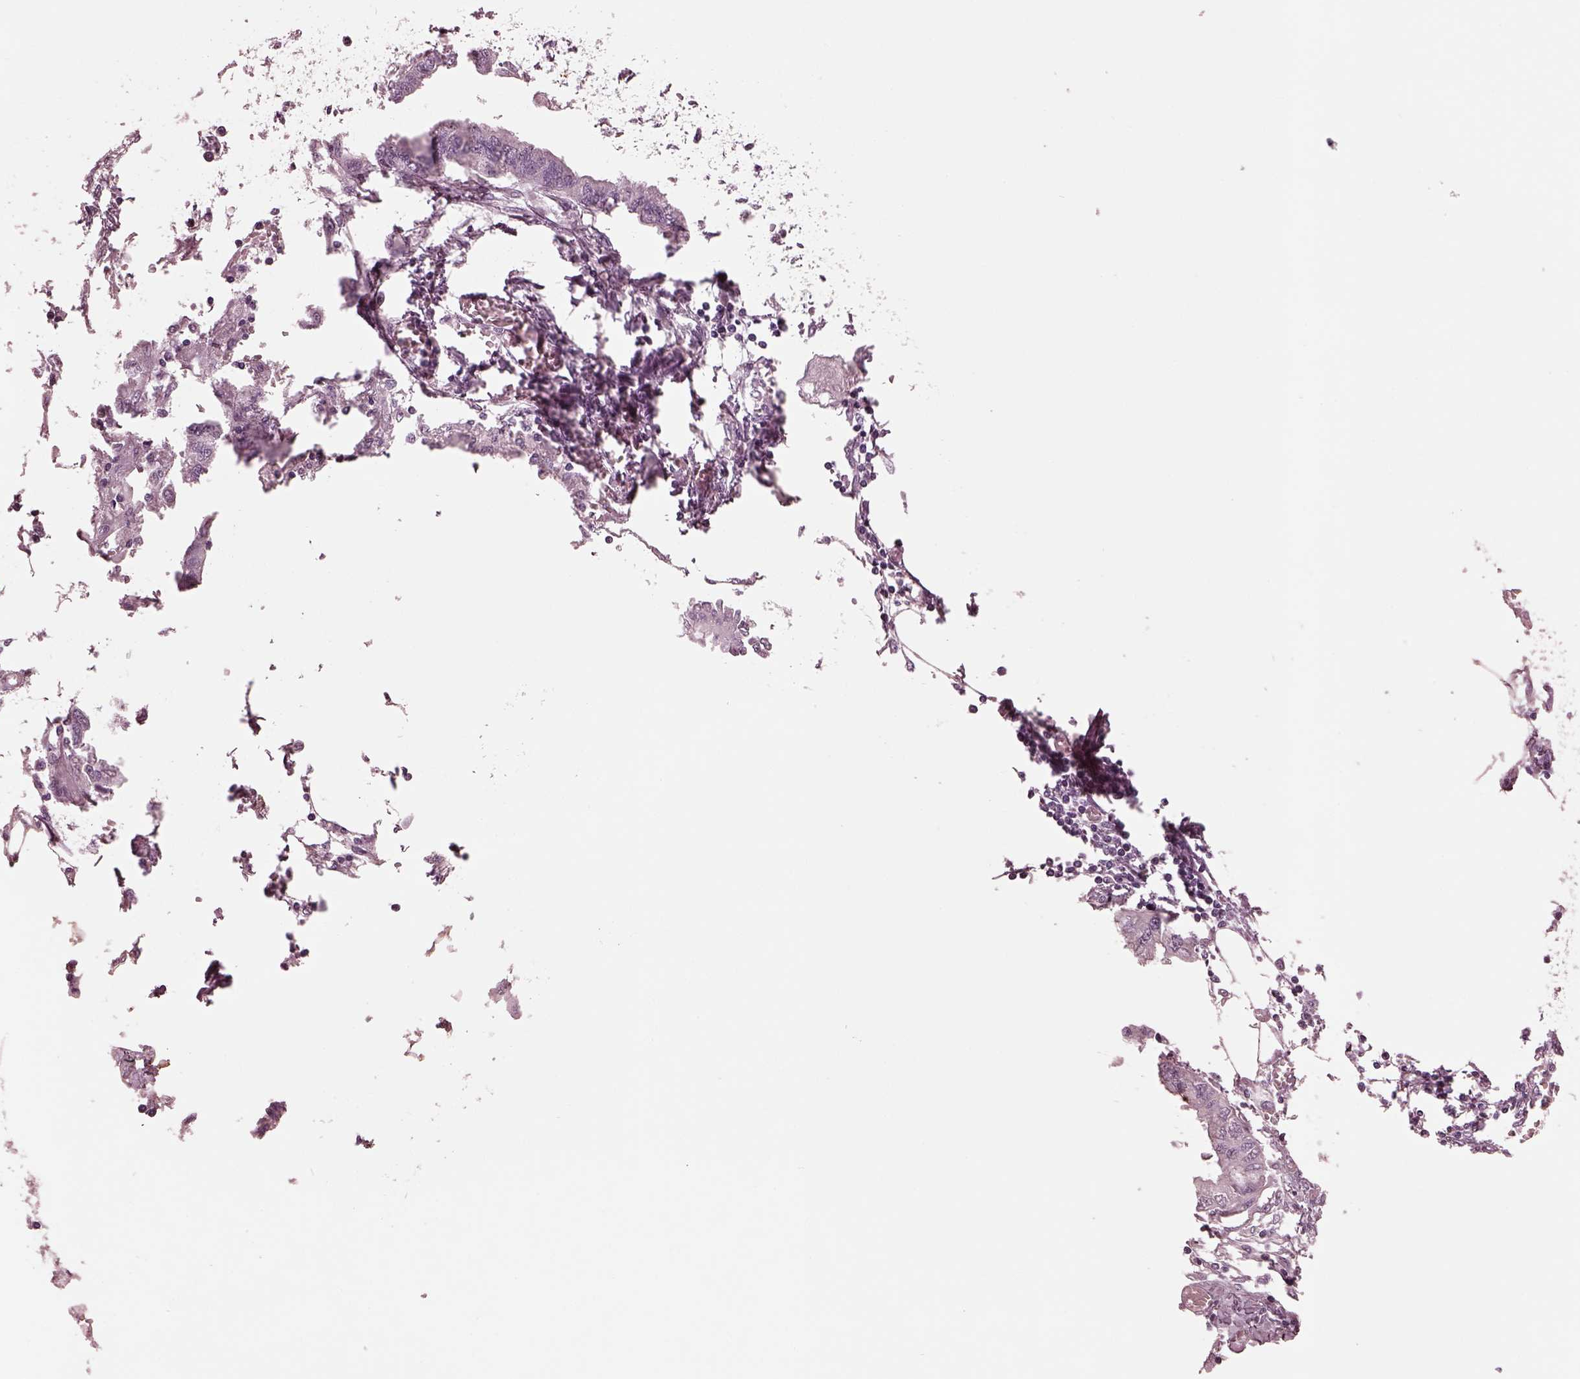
{"staining": {"intensity": "negative", "quantity": "none", "location": "none"}, "tissue": "endometrial cancer", "cell_type": "Tumor cells", "image_type": "cancer", "snomed": [{"axis": "morphology", "description": "Adenocarcinoma, NOS"}, {"axis": "morphology", "description": "Adenocarcinoma, metastatic, NOS"}, {"axis": "topography", "description": "Adipose tissue"}, {"axis": "topography", "description": "Endometrium"}], "caption": "This histopathology image is of metastatic adenocarcinoma (endometrial) stained with immunohistochemistry (IHC) to label a protein in brown with the nuclei are counter-stained blue. There is no expression in tumor cells.", "gene": "MIB2", "patient": {"sex": "female", "age": 67}}